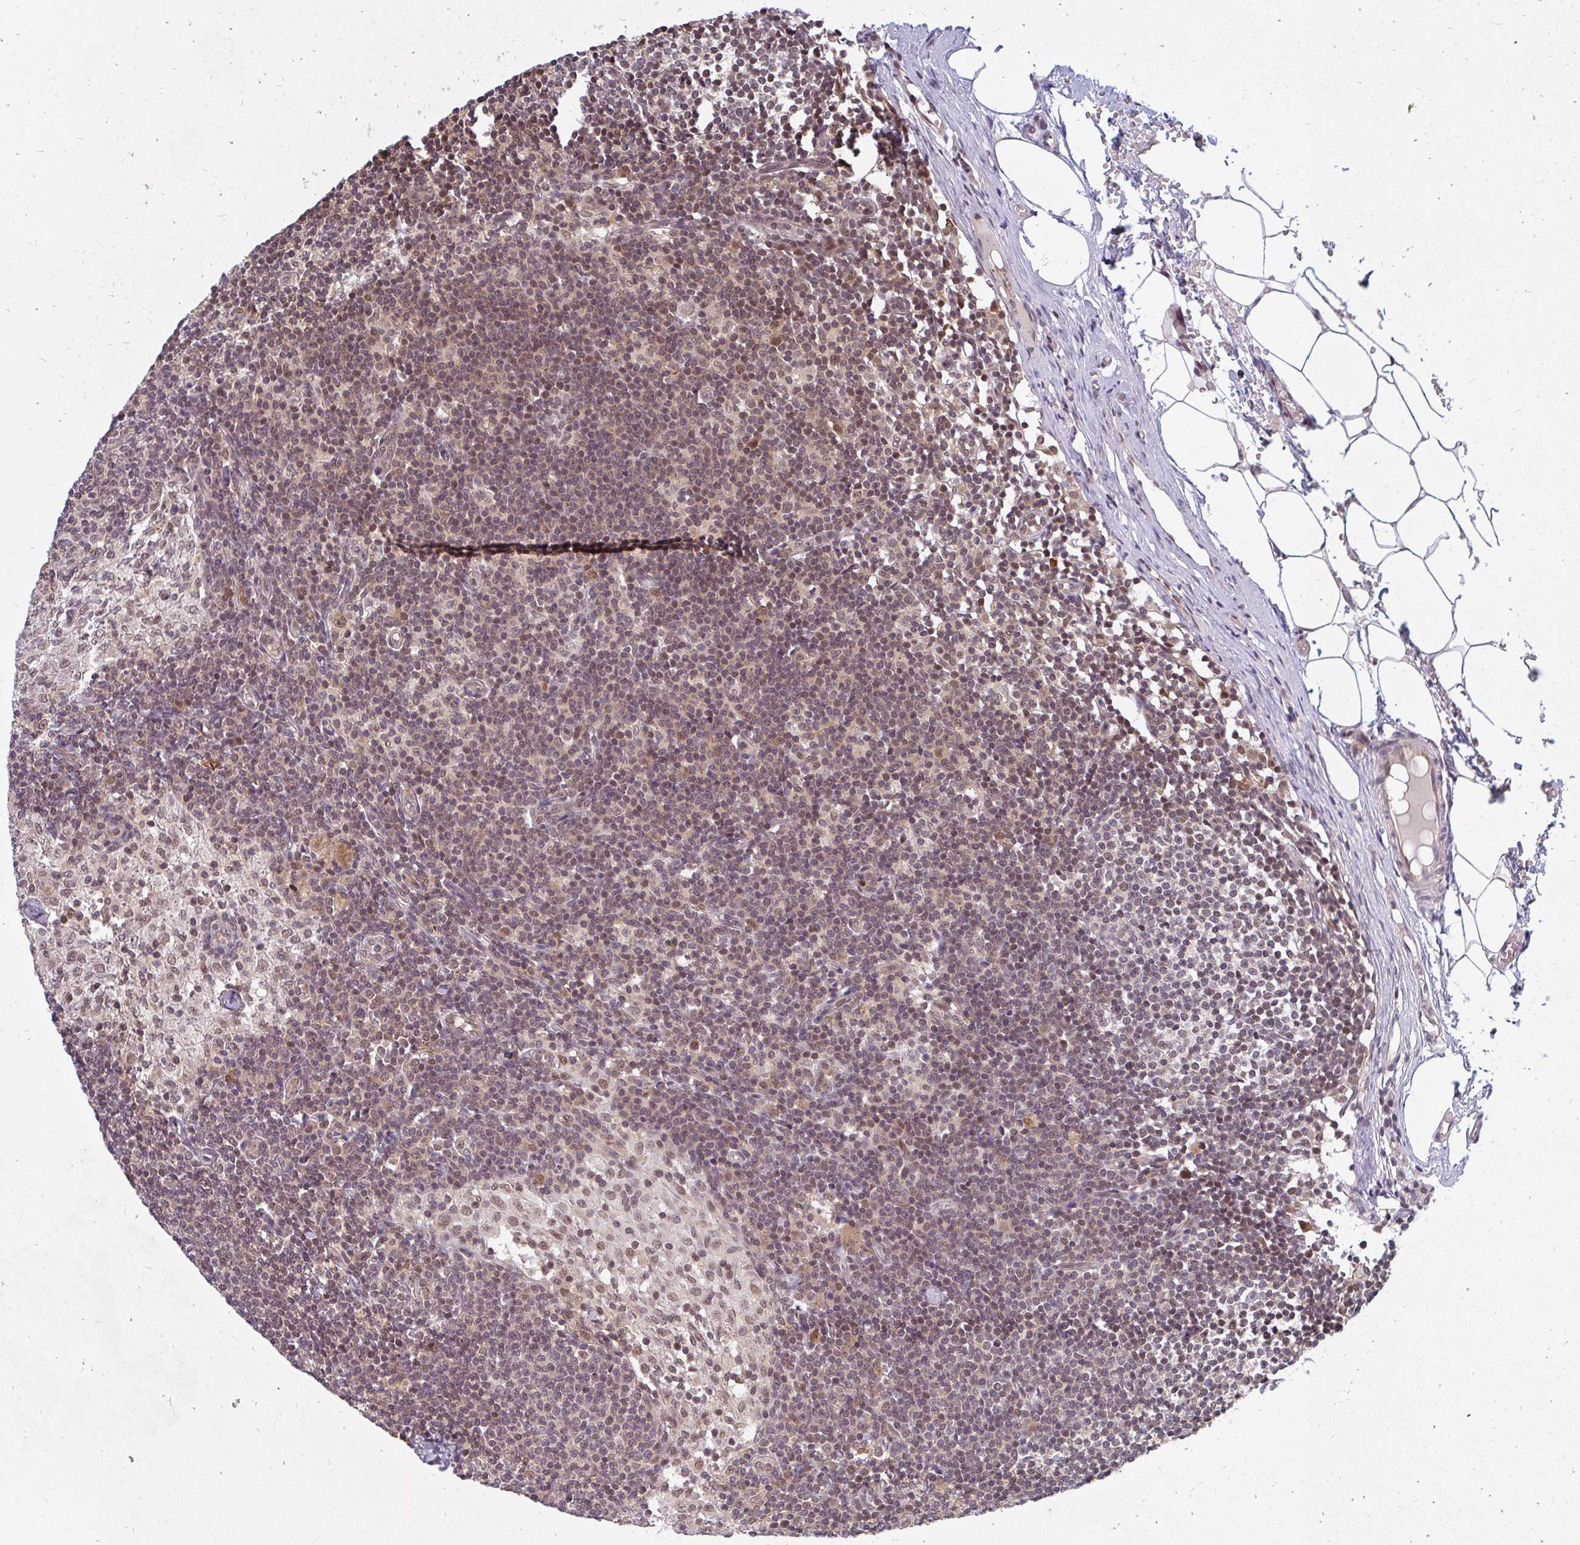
{"staining": {"intensity": "moderate", "quantity": ">75%", "location": "cytoplasmic/membranous,nuclear"}, "tissue": "lymph node", "cell_type": "Germinal center cells", "image_type": "normal", "snomed": [{"axis": "morphology", "description": "Normal tissue, NOS"}, {"axis": "topography", "description": "Lymph node"}], "caption": "Immunohistochemical staining of unremarkable lymph node displays >75% levels of moderate cytoplasmic/membranous,nuclear protein positivity in approximately >75% of germinal center cells. Immunohistochemistry stains the protein in brown and the nuclei are stained blue.", "gene": "GTF3C6", "patient": {"sex": "male", "age": 49}}